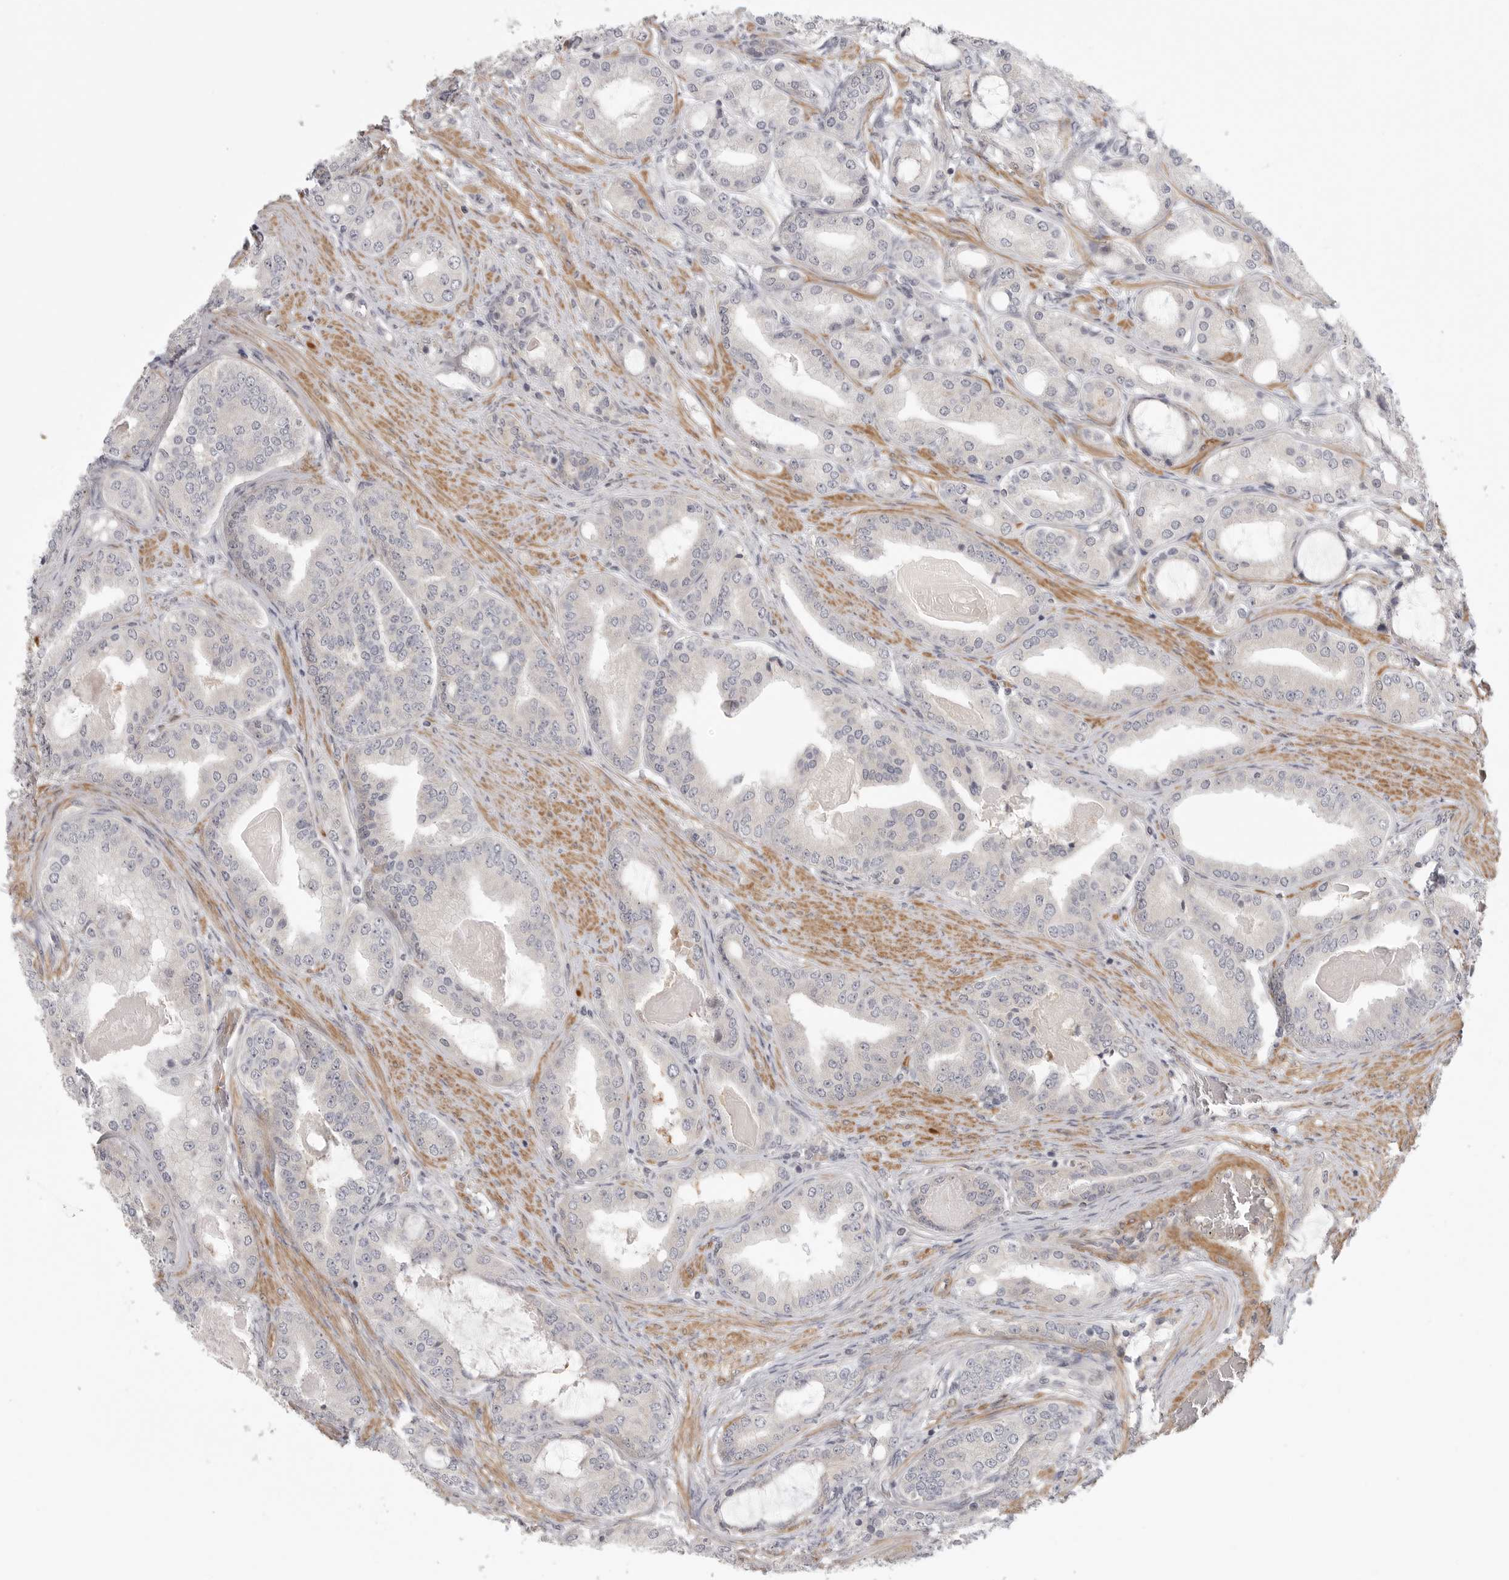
{"staining": {"intensity": "negative", "quantity": "none", "location": "none"}, "tissue": "prostate cancer", "cell_type": "Tumor cells", "image_type": "cancer", "snomed": [{"axis": "morphology", "description": "Adenocarcinoma, High grade"}, {"axis": "topography", "description": "Prostate"}], "caption": "Tumor cells show no significant protein staining in prostate cancer (high-grade adenocarcinoma). The staining is performed using DAB brown chromogen with nuclei counter-stained in using hematoxylin.", "gene": "CCPG1", "patient": {"sex": "male", "age": 60}}